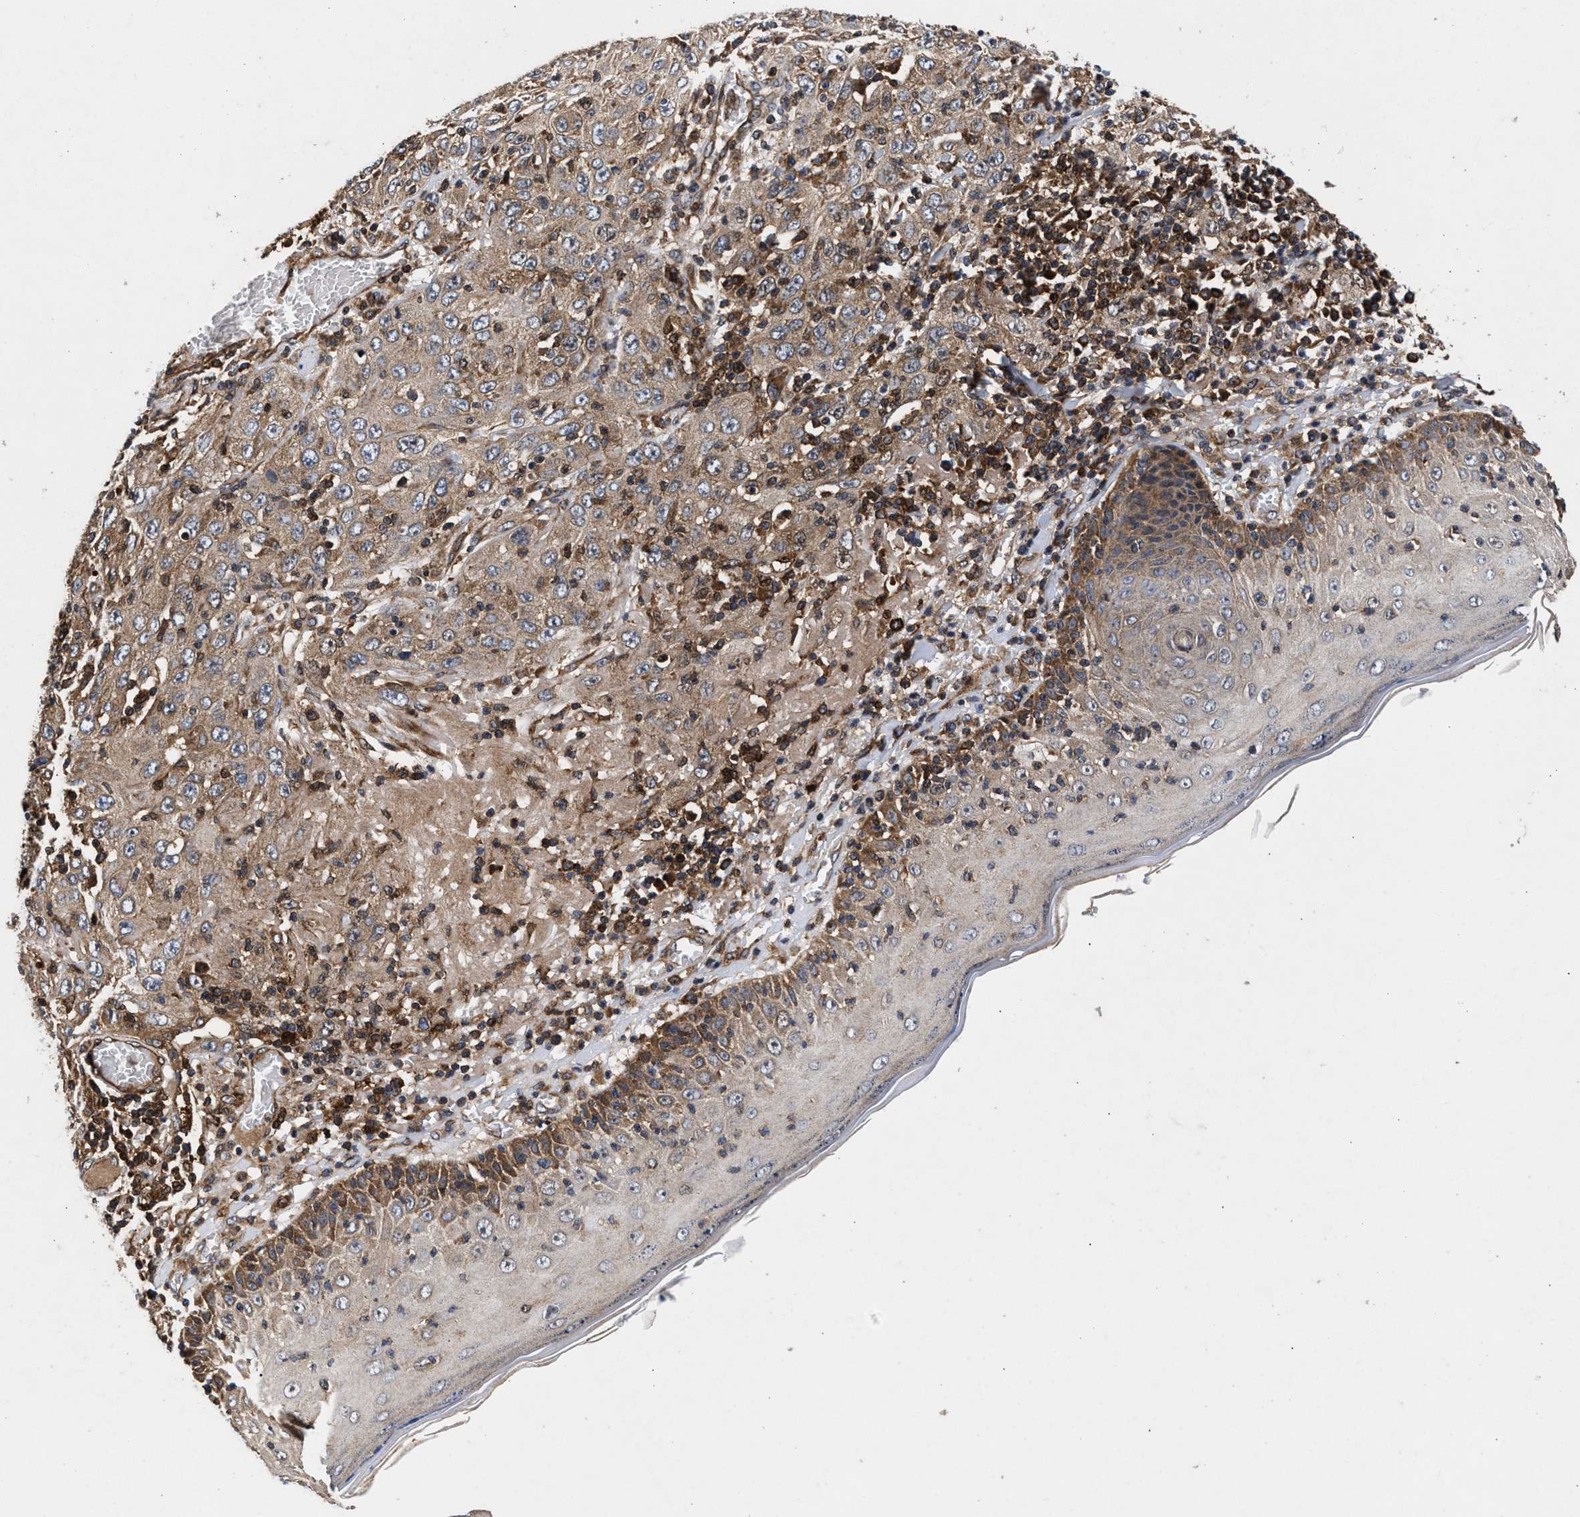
{"staining": {"intensity": "weak", "quantity": ">75%", "location": "cytoplasmic/membranous"}, "tissue": "skin cancer", "cell_type": "Tumor cells", "image_type": "cancer", "snomed": [{"axis": "morphology", "description": "Squamous cell carcinoma, NOS"}, {"axis": "topography", "description": "Skin"}], "caption": "IHC micrograph of skin cancer (squamous cell carcinoma) stained for a protein (brown), which shows low levels of weak cytoplasmic/membranous staining in approximately >75% of tumor cells.", "gene": "NFKB2", "patient": {"sex": "female", "age": 88}}